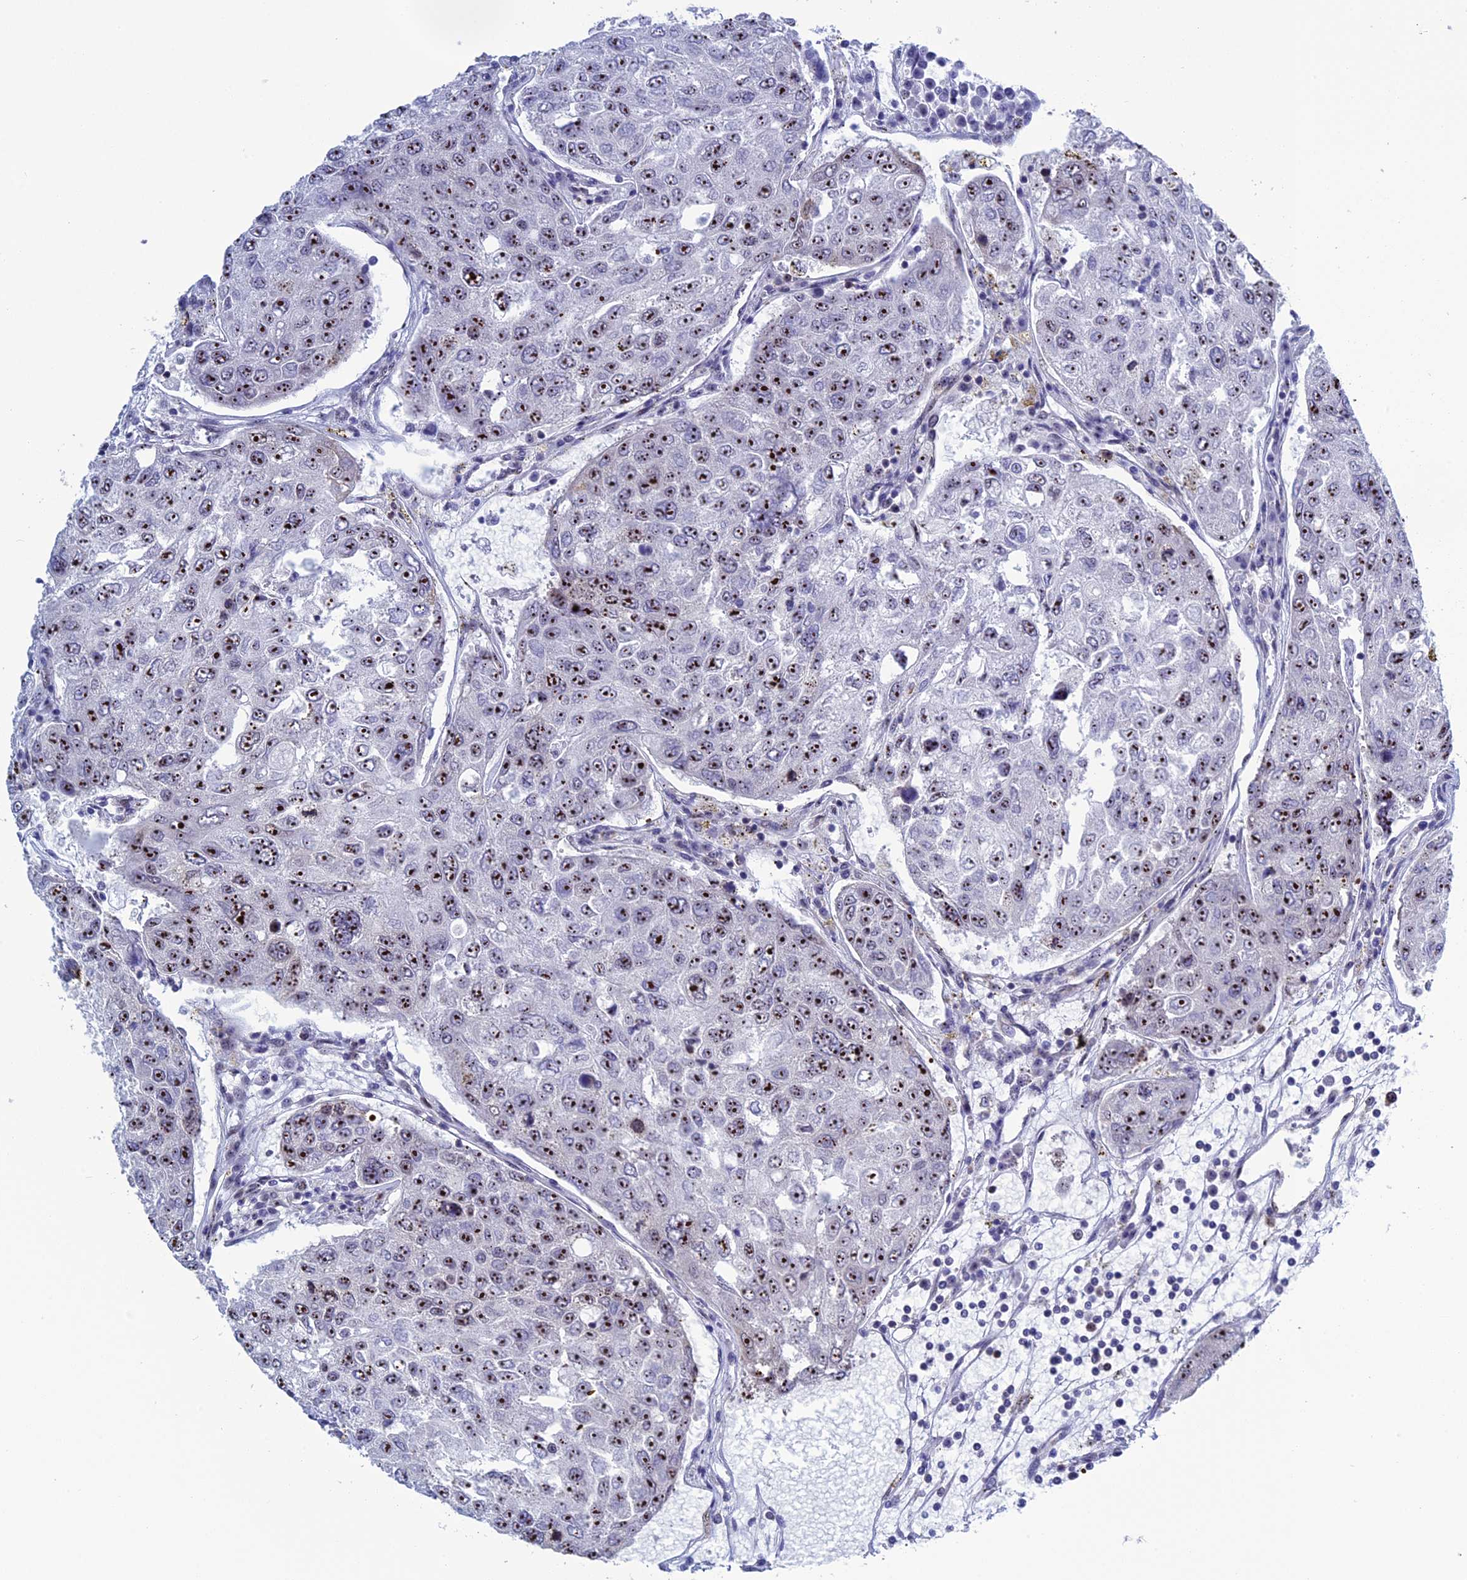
{"staining": {"intensity": "strong", "quantity": ">75%", "location": "nuclear"}, "tissue": "urothelial cancer", "cell_type": "Tumor cells", "image_type": "cancer", "snomed": [{"axis": "morphology", "description": "Urothelial carcinoma, High grade"}, {"axis": "topography", "description": "Lymph node"}, {"axis": "topography", "description": "Urinary bladder"}], "caption": "Immunohistochemistry (IHC) histopathology image of neoplastic tissue: urothelial cancer stained using immunohistochemistry exhibits high levels of strong protein expression localized specifically in the nuclear of tumor cells, appearing as a nuclear brown color.", "gene": "CCDC86", "patient": {"sex": "male", "age": 51}}